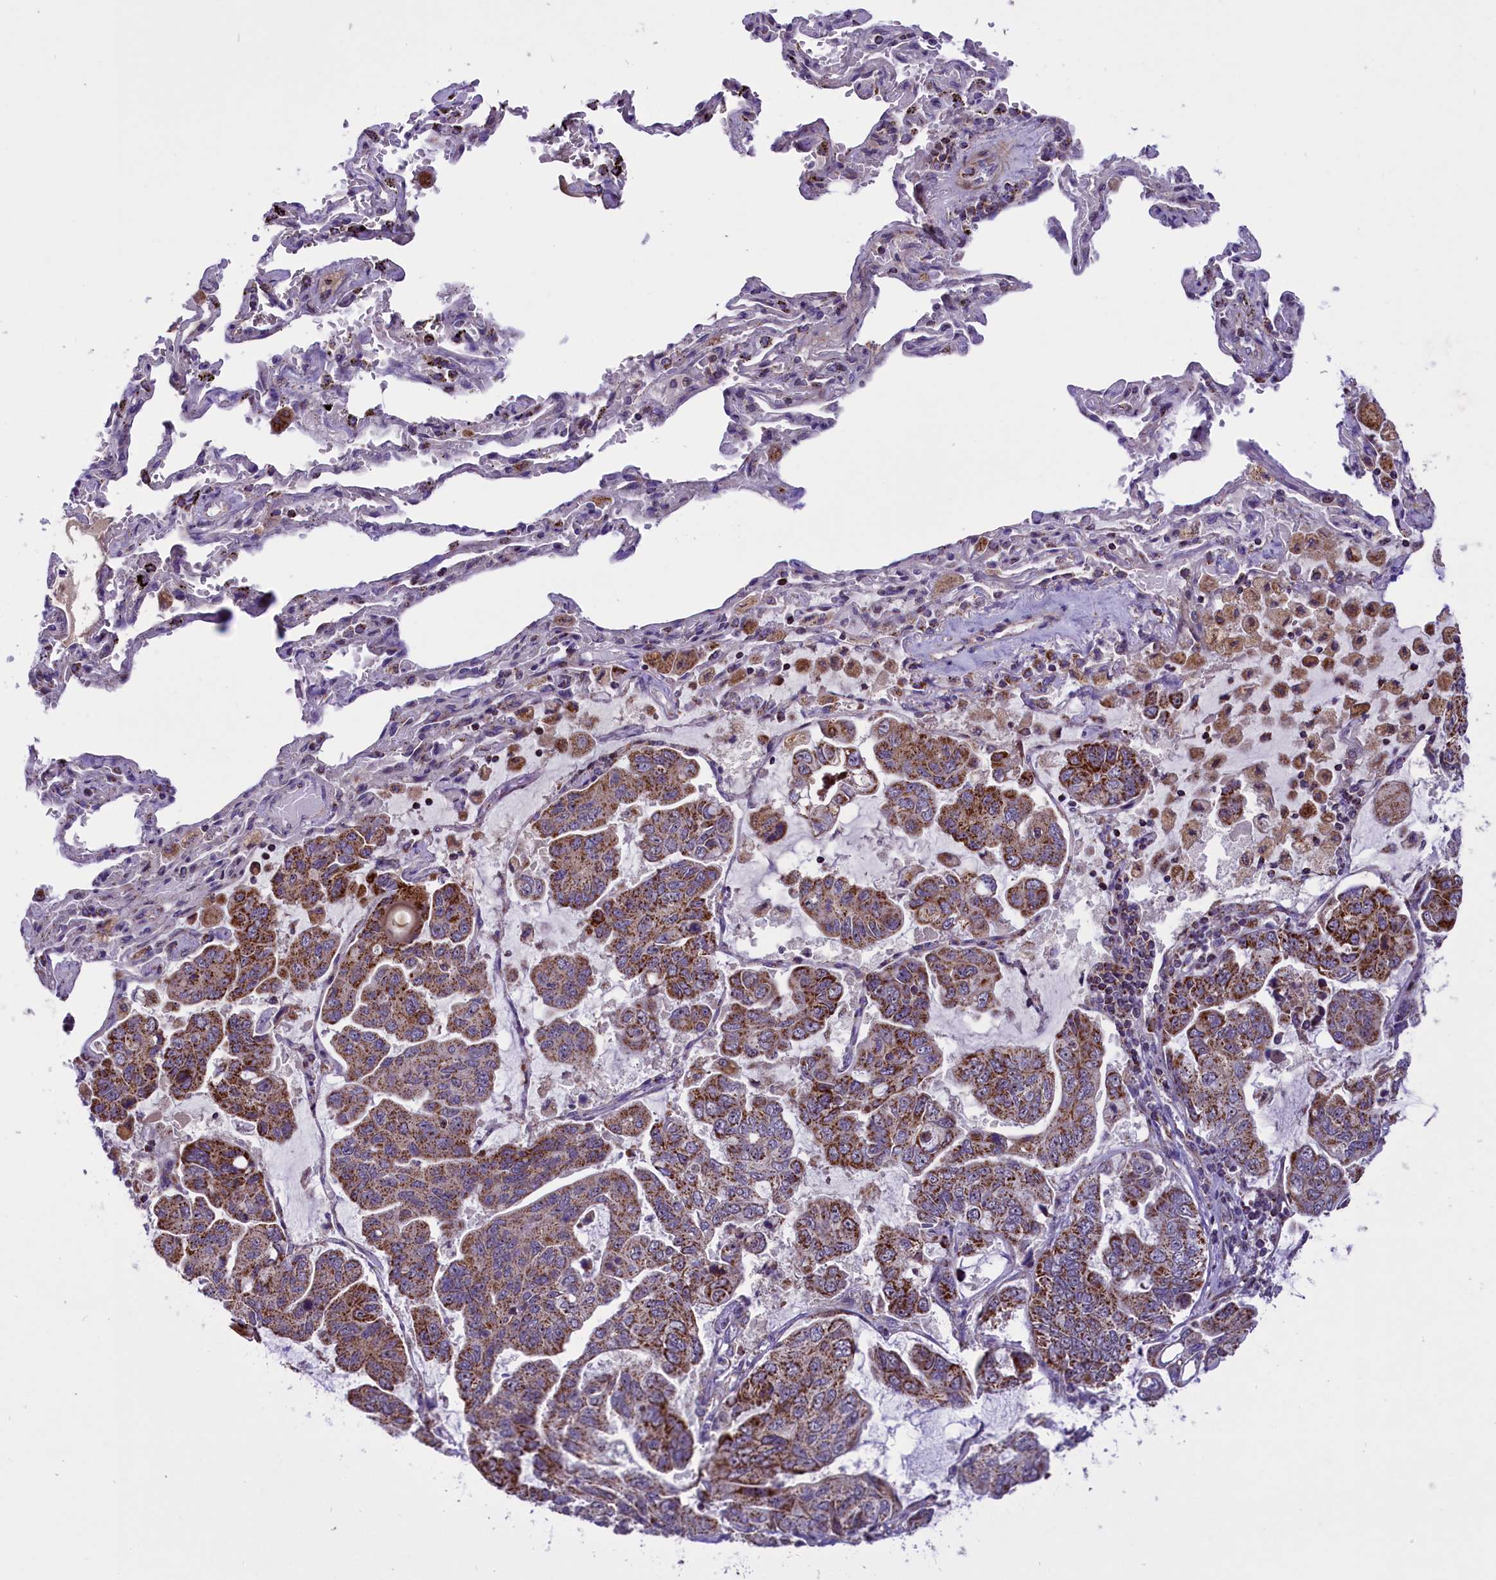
{"staining": {"intensity": "moderate", "quantity": ">75%", "location": "cytoplasmic/membranous"}, "tissue": "lung cancer", "cell_type": "Tumor cells", "image_type": "cancer", "snomed": [{"axis": "morphology", "description": "Adenocarcinoma, NOS"}, {"axis": "topography", "description": "Lung"}], "caption": "IHC histopathology image of neoplastic tissue: lung cancer (adenocarcinoma) stained using immunohistochemistry demonstrates medium levels of moderate protein expression localized specifically in the cytoplasmic/membranous of tumor cells, appearing as a cytoplasmic/membranous brown color.", "gene": "GLRX5", "patient": {"sex": "male", "age": 64}}